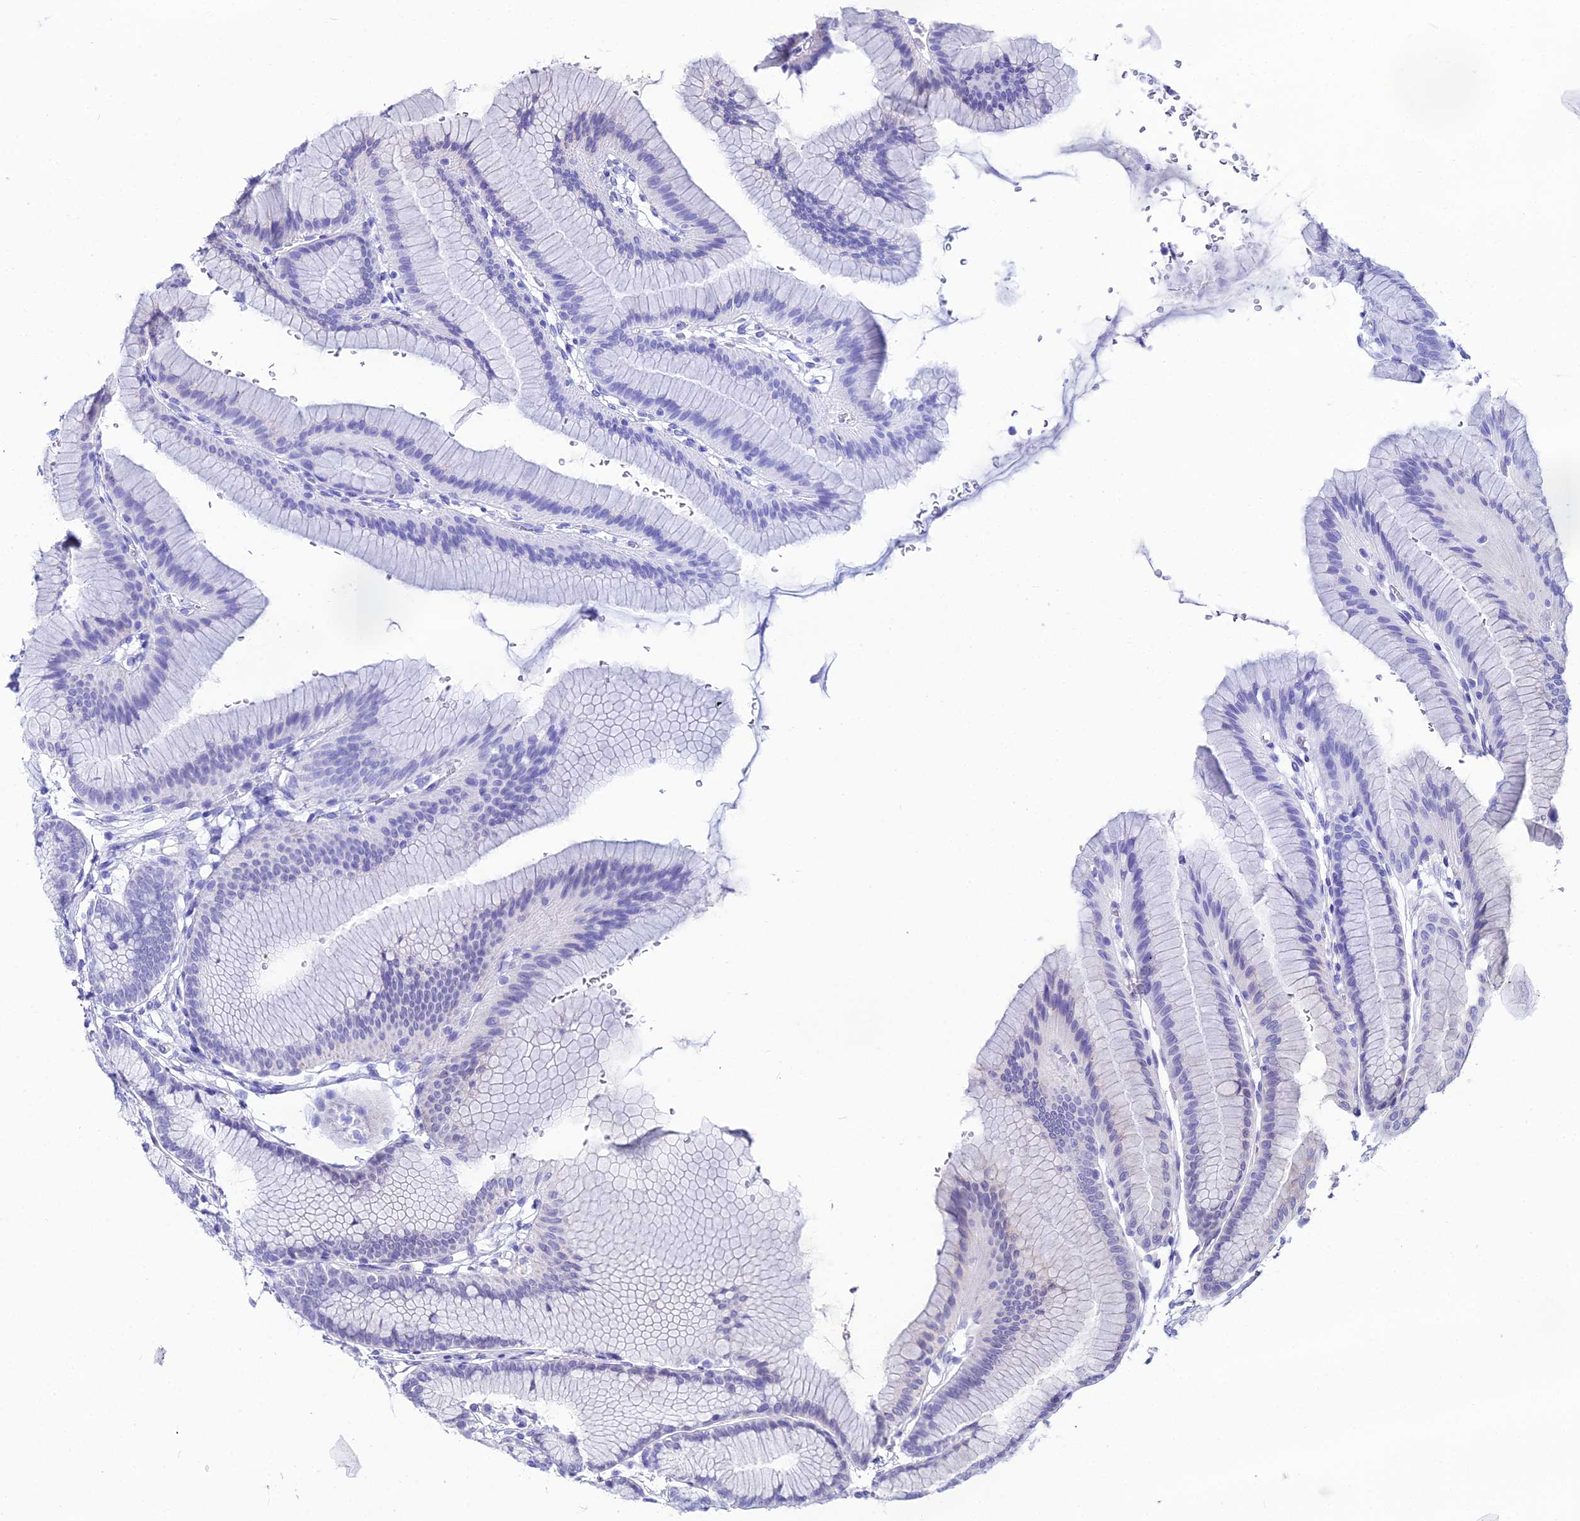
{"staining": {"intensity": "negative", "quantity": "none", "location": "none"}, "tissue": "stomach", "cell_type": "Glandular cells", "image_type": "normal", "snomed": [{"axis": "morphology", "description": "Normal tissue, NOS"}, {"axis": "morphology", "description": "Adenocarcinoma, NOS"}, {"axis": "morphology", "description": "Adenocarcinoma, High grade"}, {"axis": "topography", "description": "Stomach, upper"}, {"axis": "topography", "description": "Stomach"}], "caption": "The image reveals no staining of glandular cells in benign stomach. The staining was performed using DAB to visualize the protein expression in brown, while the nuclei were stained in blue with hematoxylin (Magnification: 20x).", "gene": "DDX19A", "patient": {"sex": "female", "age": 65}}